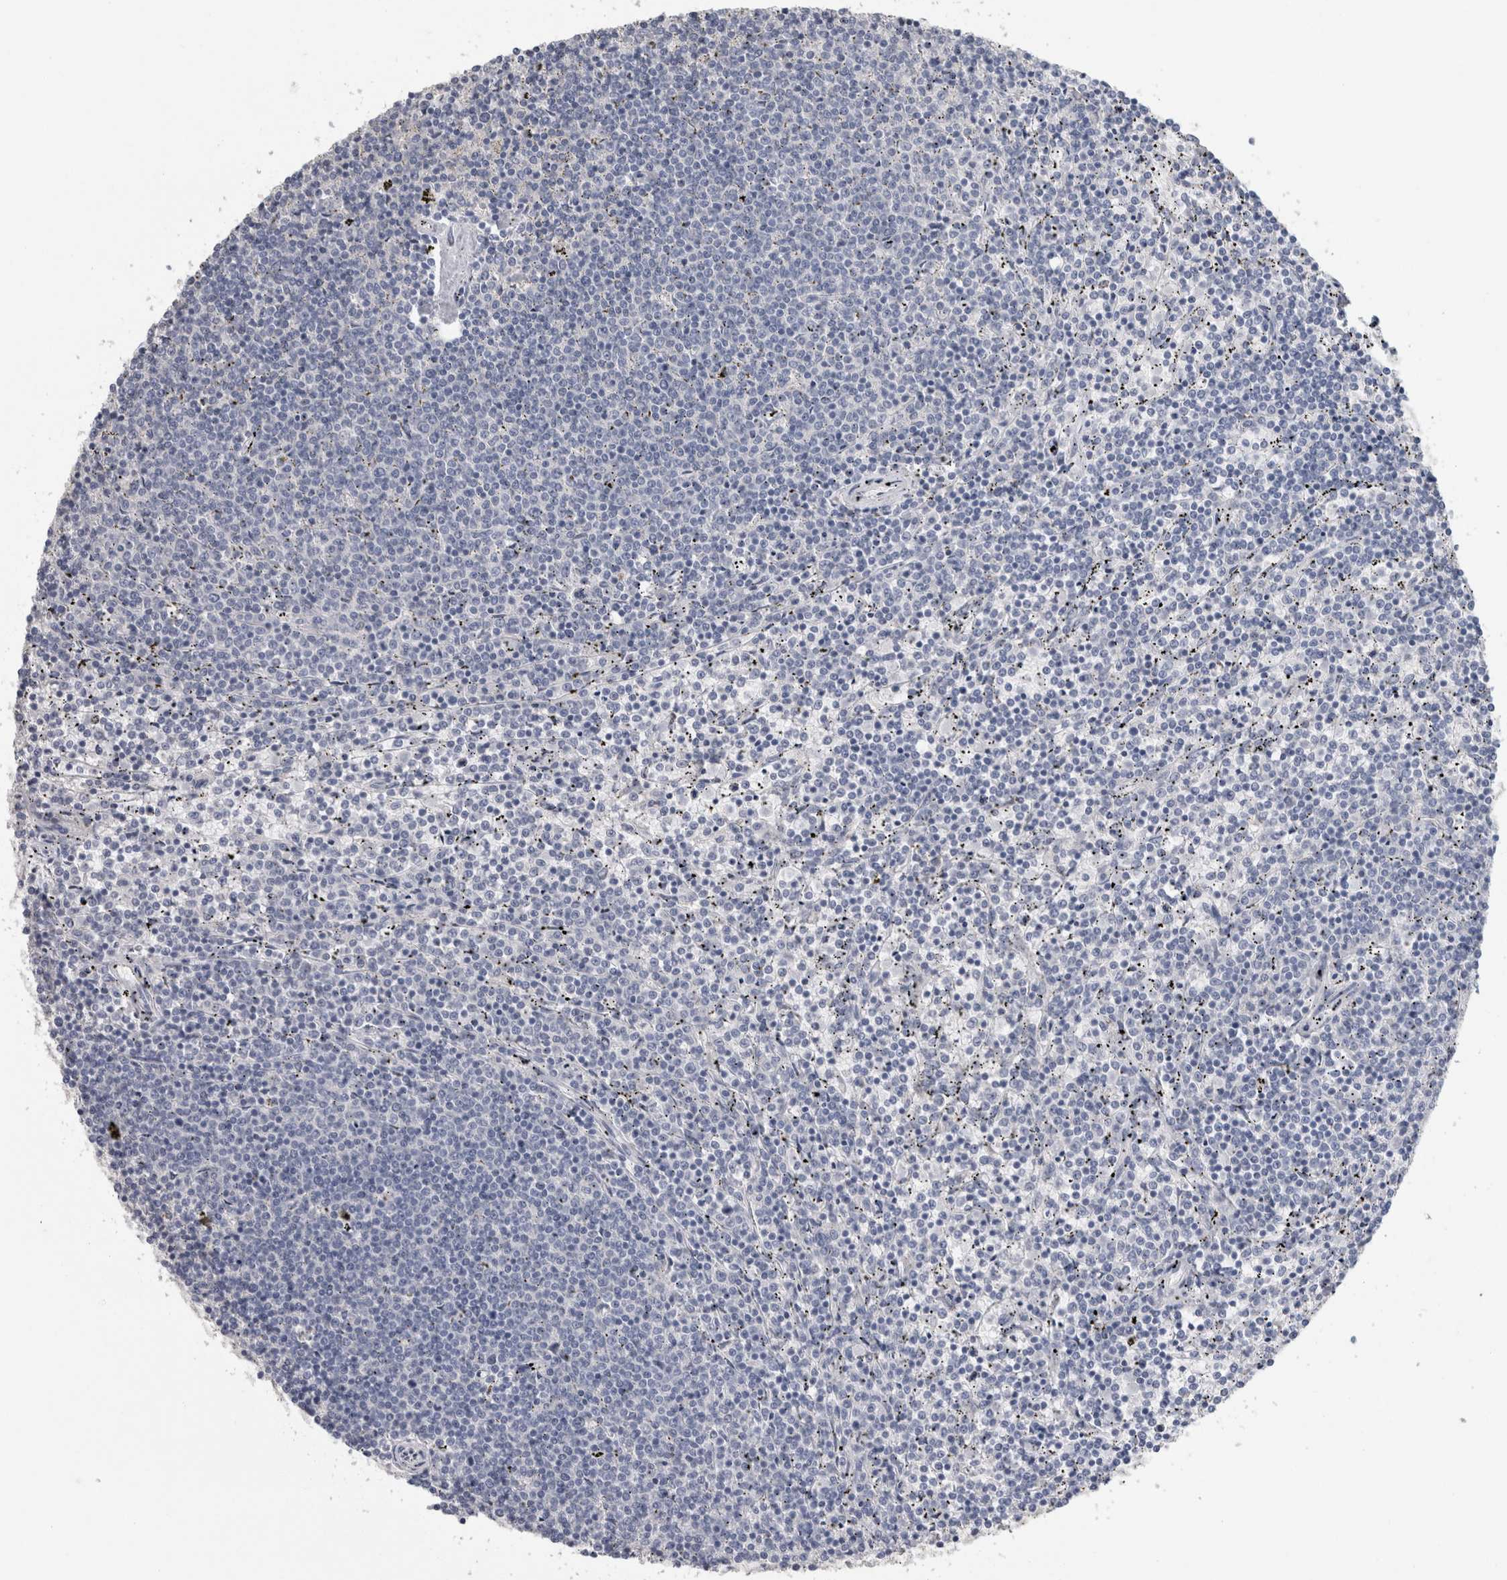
{"staining": {"intensity": "negative", "quantity": "none", "location": "none"}, "tissue": "lymphoma", "cell_type": "Tumor cells", "image_type": "cancer", "snomed": [{"axis": "morphology", "description": "Malignant lymphoma, non-Hodgkin's type, Low grade"}, {"axis": "topography", "description": "Spleen"}], "caption": "Immunohistochemical staining of lymphoma shows no significant positivity in tumor cells.", "gene": "NEFM", "patient": {"sex": "female", "age": 50}}